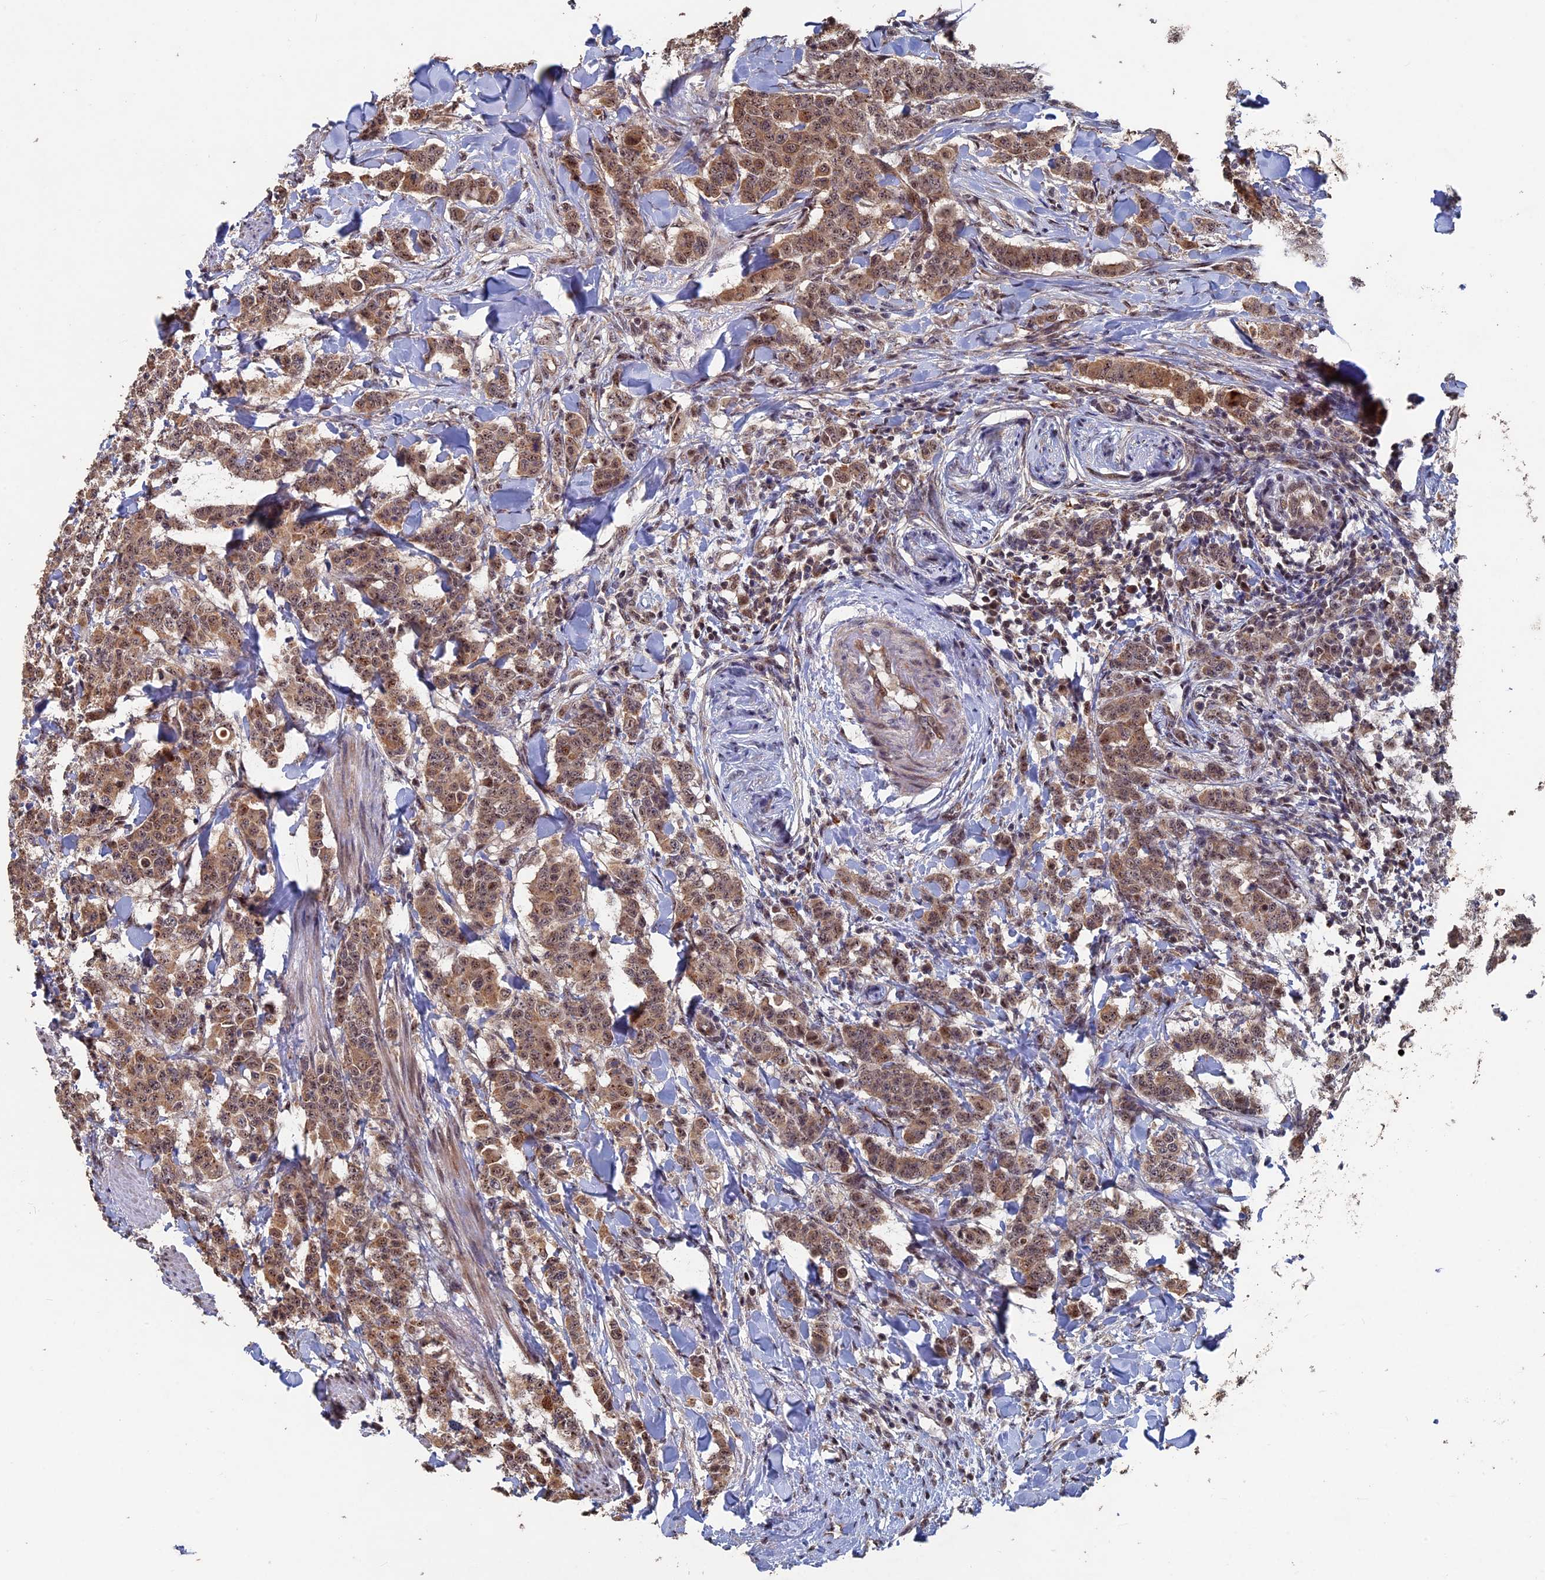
{"staining": {"intensity": "moderate", "quantity": ">75%", "location": "cytoplasmic/membranous,nuclear"}, "tissue": "breast cancer", "cell_type": "Tumor cells", "image_type": "cancer", "snomed": [{"axis": "morphology", "description": "Duct carcinoma"}, {"axis": "topography", "description": "Breast"}], "caption": "This histopathology image displays infiltrating ductal carcinoma (breast) stained with IHC to label a protein in brown. The cytoplasmic/membranous and nuclear of tumor cells show moderate positivity for the protein. Nuclei are counter-stained blue.", "gene": "KIAA1328", "patient": {"sex": "female", "age": 40}}